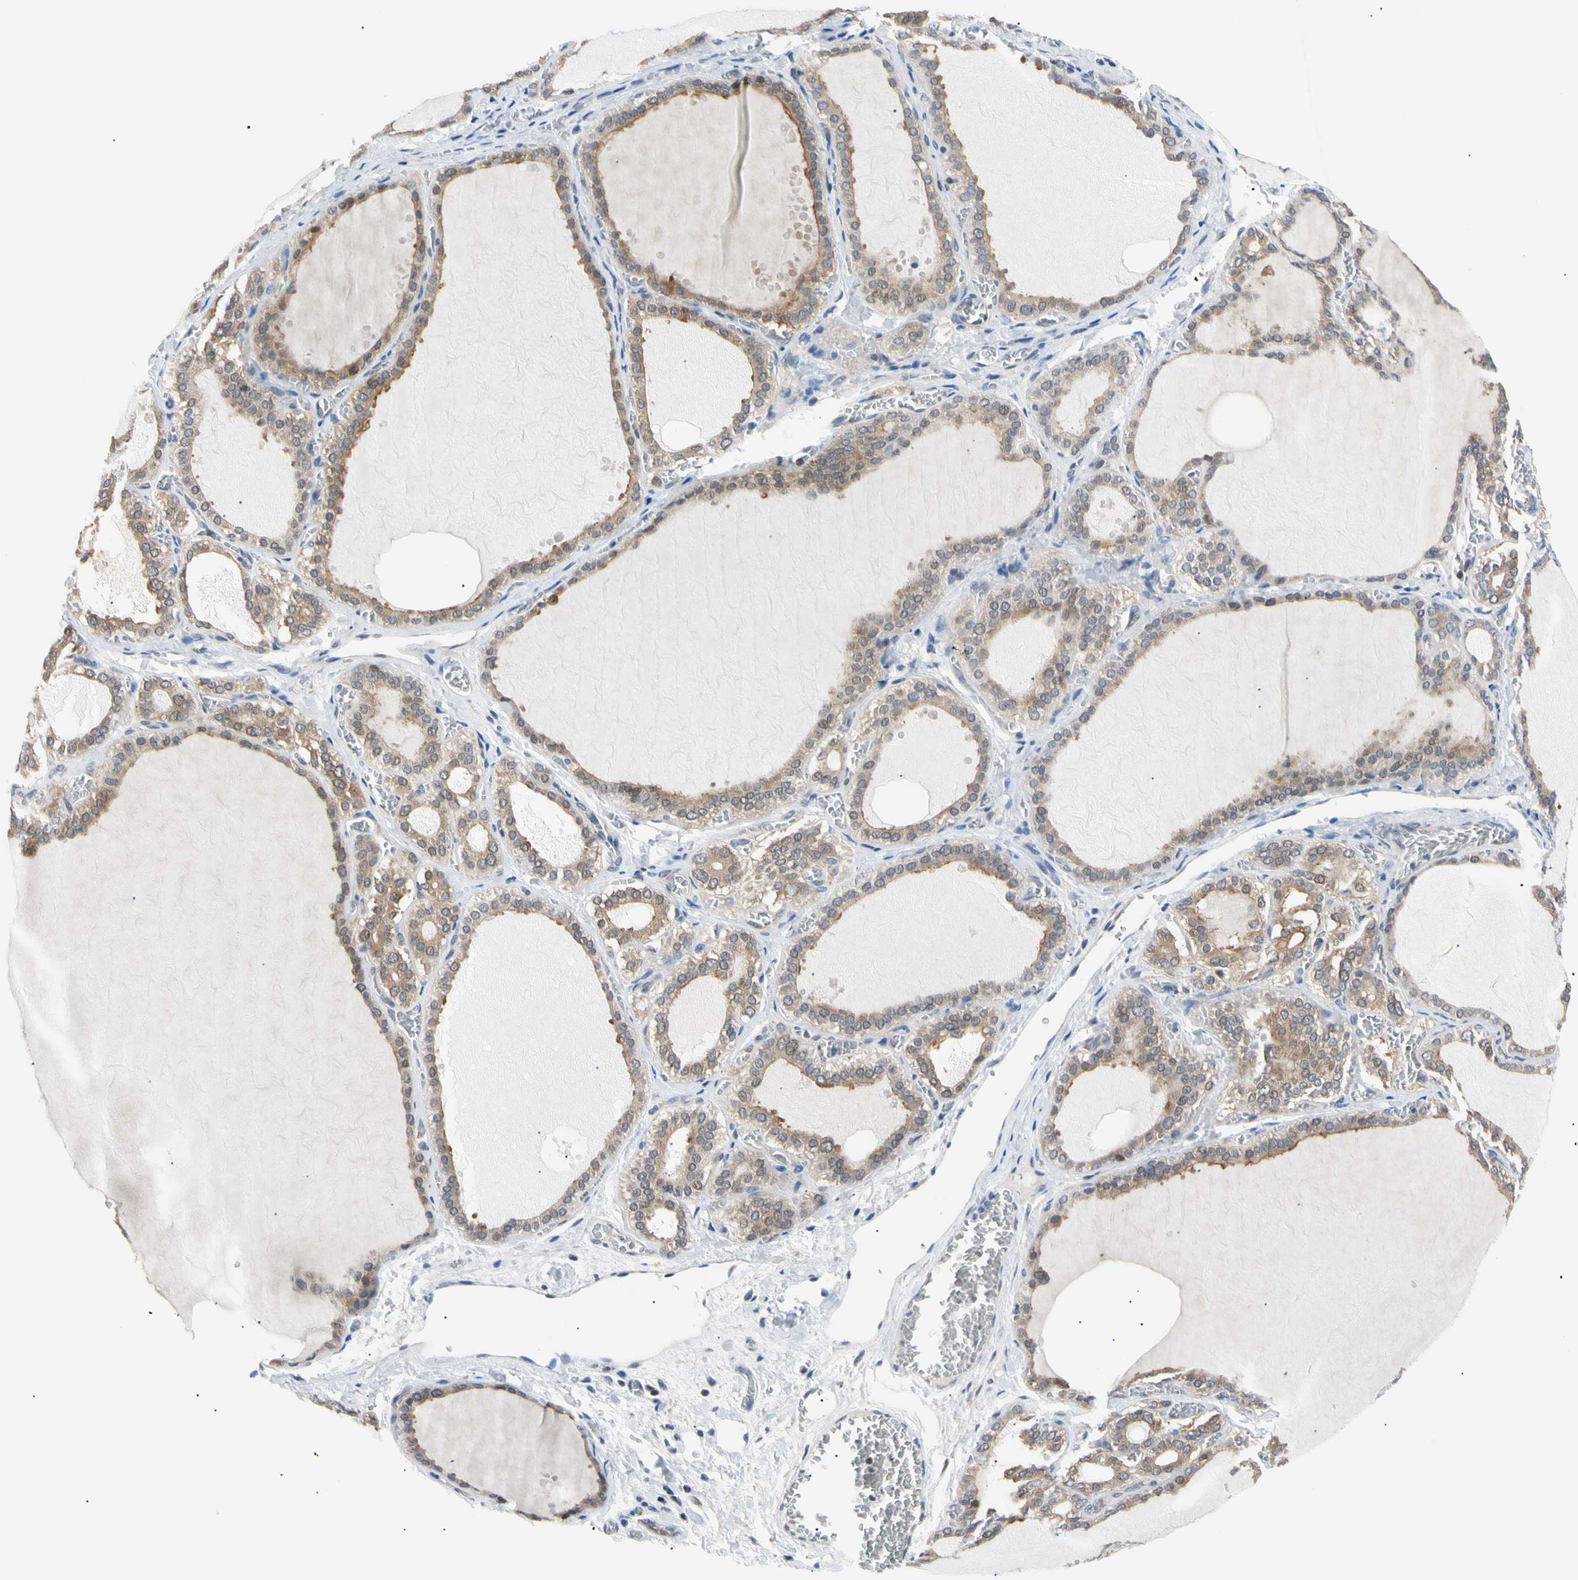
{"staining": {"intensity": "moderate", "quantity": "25%-75%", "location": "cytoplasmic/membranous,nuclear"}, "tissue": "thyroid gland", "cell_type": "Glandular cells", "image_type": "normal", "snomed": [{"axis": "morphology", "description": "Normal tissue, NOS"}, {"axis": "topography", "description": "Thyroid gland"}], "caption": "Thyroid gland stained with a brown dye reveals moderate cytoplasmic/membranous,nuclear positive positivity in about 25%-75% of glandular cells.", "gene": "SEC23B", "patient": {"sex": "female", "age": 55}}